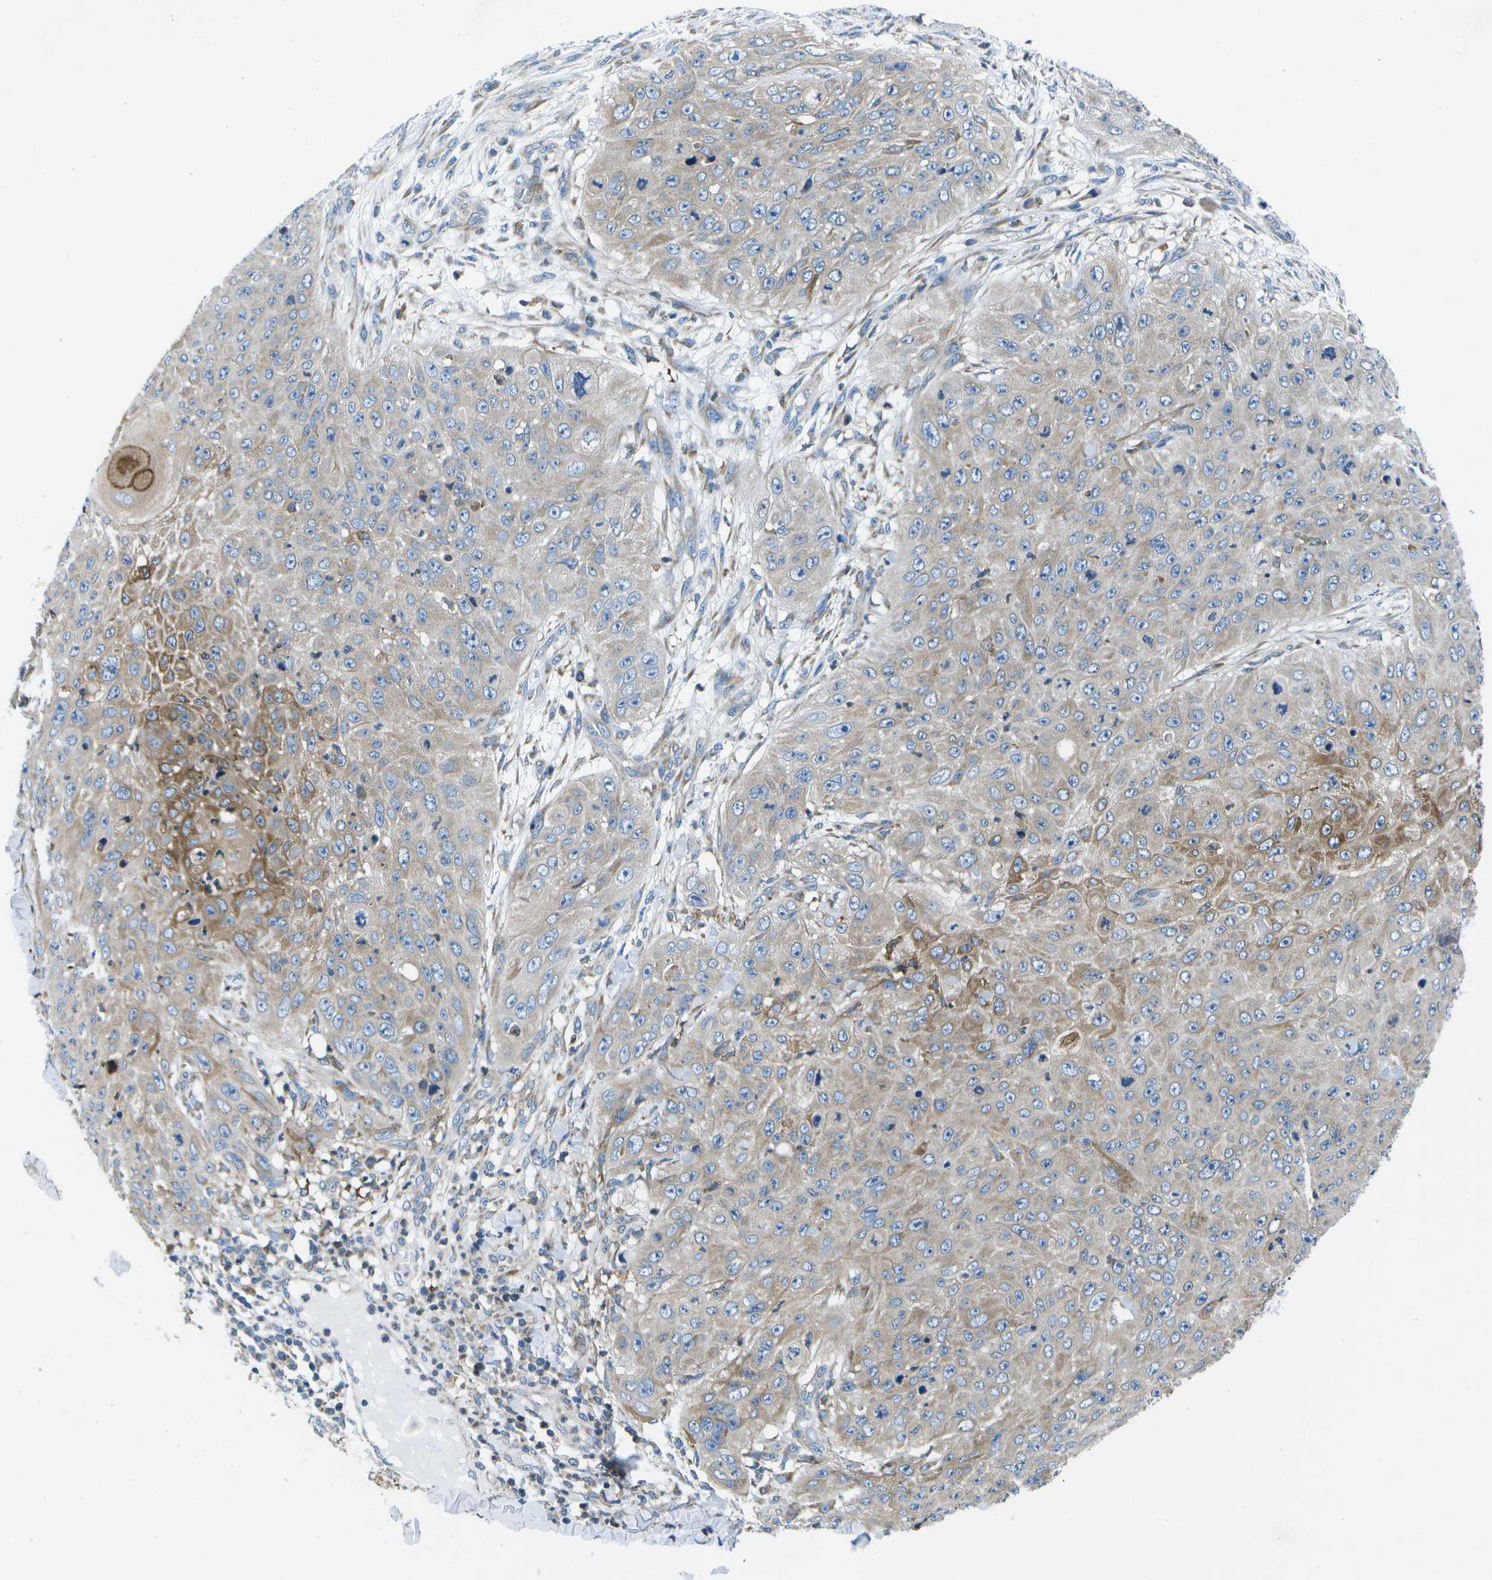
{"staining": {"intensity": "moderate", "quantity": "25%-75%", "location": "cytoplasmic/membranous"}, "tissue": "skin cancer", "cell_type": "Tumor cells", "image_type": "cancer", "snomed": [{"axis": "morphology", "description": "Squamous cell carcinoma, NOS"}, {"axis": "topography", "description": "Skin"}], "caption": "There is medium levels of moderate cytoplasmic/membranous expression in tumor cells of skin squamous cell carcinoma, as demonstrated by immunohistochemical staining (brown color).", "gene": "GDF5", "patient": {"sex": "female", "age": 80}}